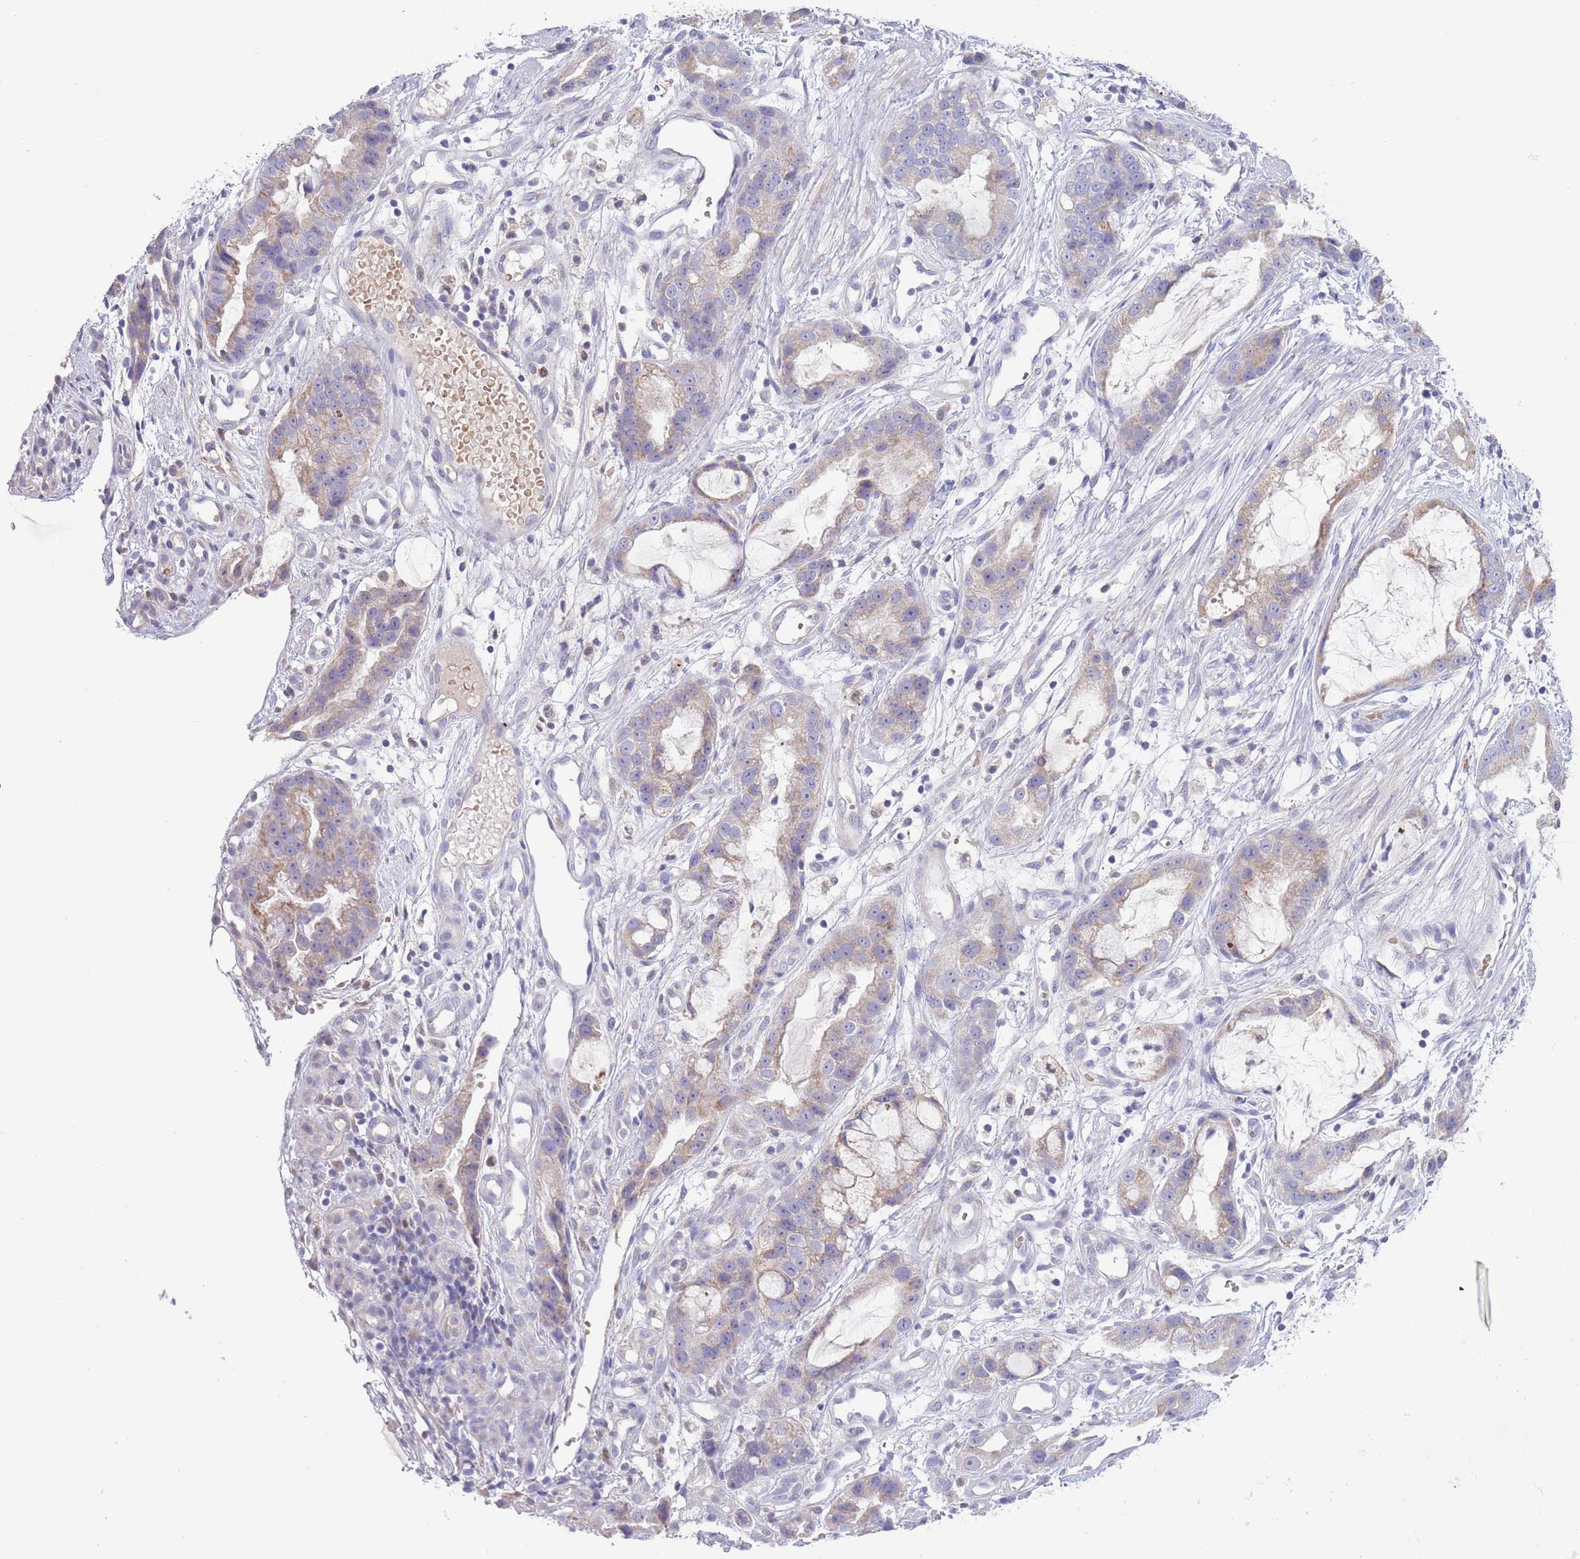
{"staining": {"intensity": "weak", "quantity": "25%-75%", "location": "cytoplasmic/membranous"}, "tissue": "stomach cancer", "cell_type": "Tumor cells", "image_type": "cancer", "snomed": [{"axis": "morphology", "description": "Adenocarcinoma, NOS"}, {"axis": "topography", "description": "Stomach"}], "caption": "About 25%-75% of tumor cells in stomach cancer exhibit weak cytoplasmic/membranous protein expression as visualized by brown immunohistochemical staining.", "gene": "DDHD1", "patient": {"sex": "male", "age": 55}}